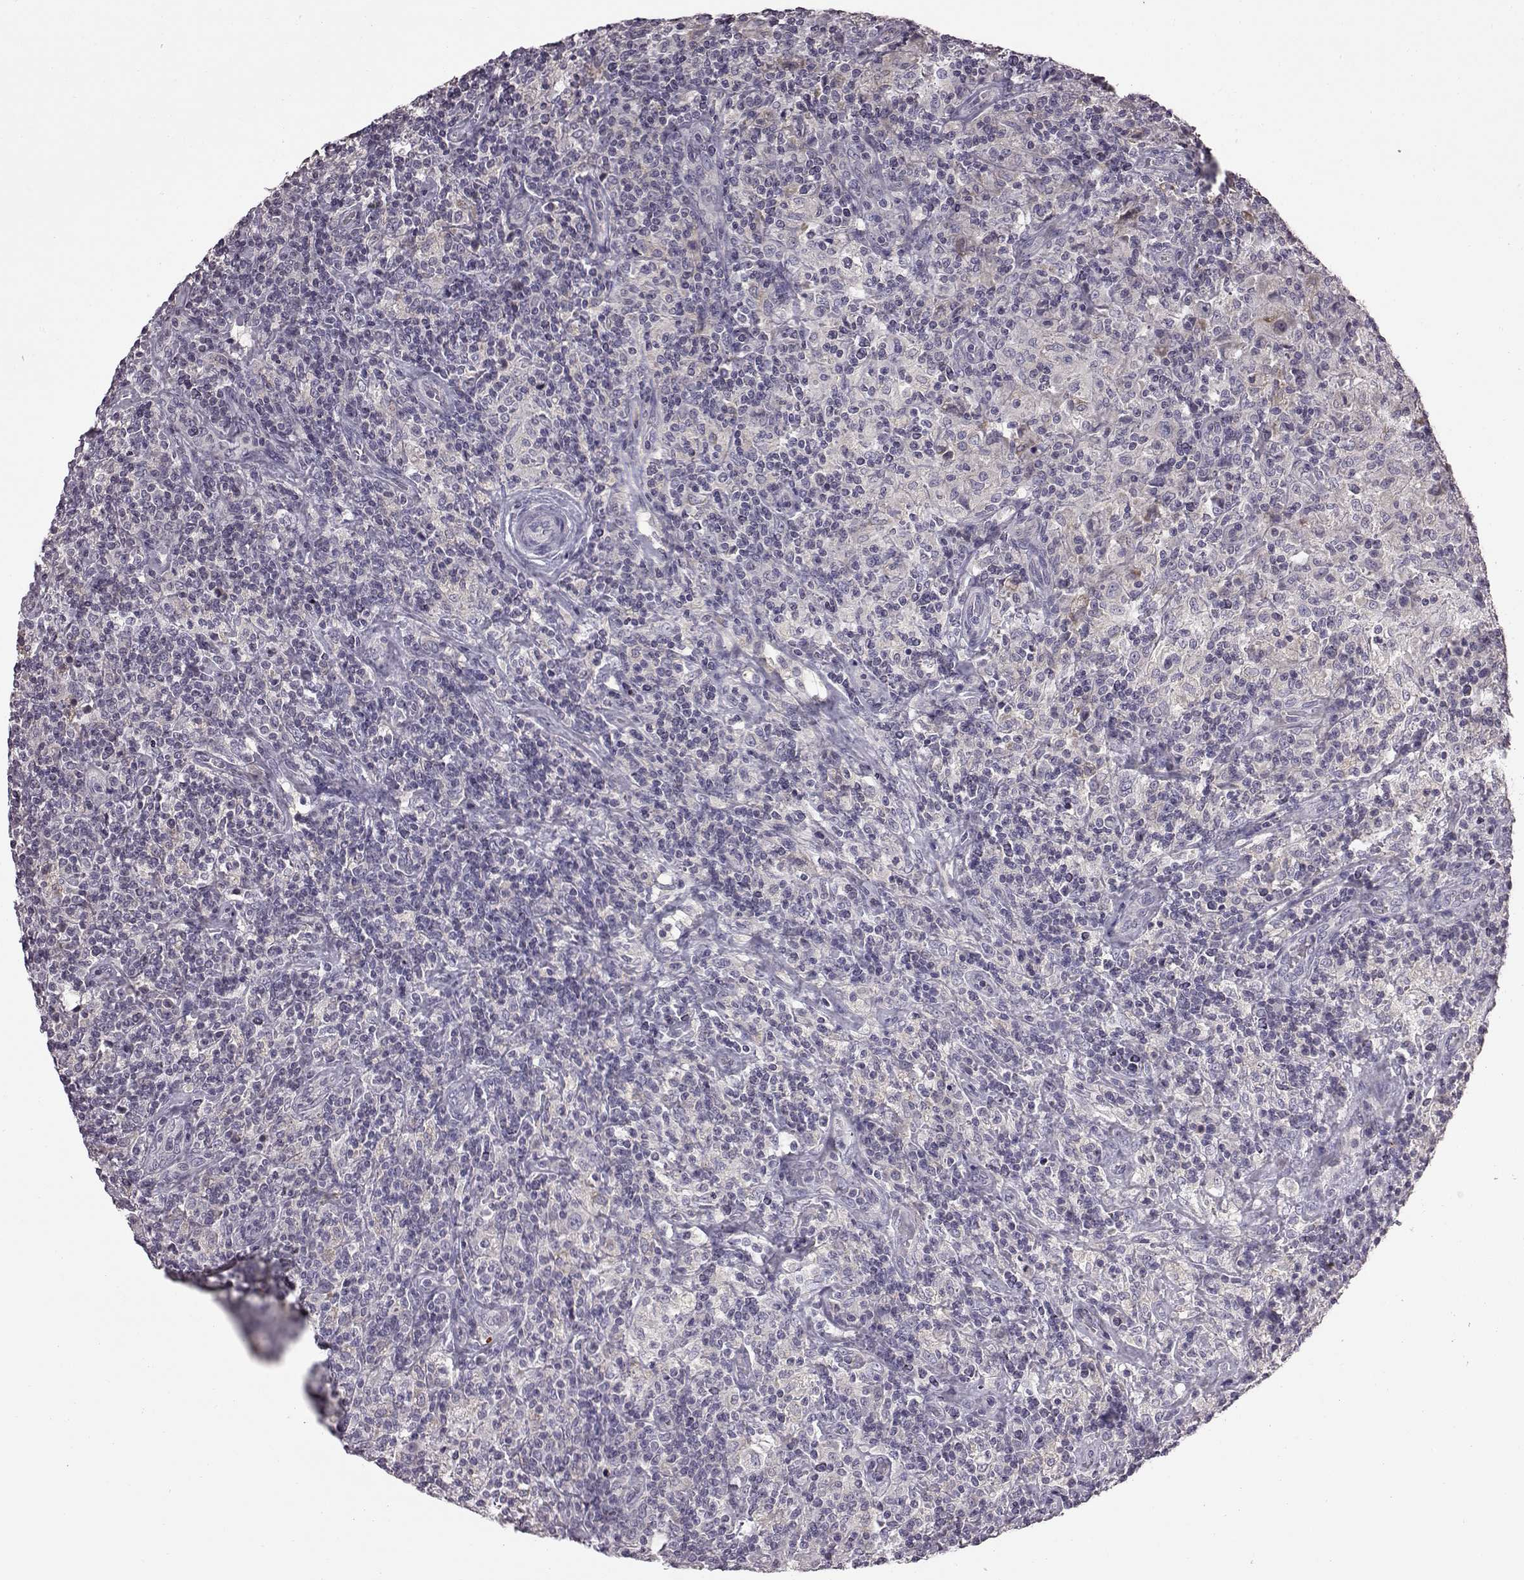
{"staining": {"intensity": "negative", "quantity": "none", "location": "none"}, "tissue": "lymphoma", "cell_type": "Tumor cells", "image_type": "cancer", "snomed": [{"axis": "morphology", "description": "Hodgkin's disease, NOS"}, {"axis": "topography", "description": "Lymph node"}], "caption": "Immunohistochemistry (IHC) of human Hodgkin's disease shows no expression in tumor cells. The staining was performed using DAB to visualize the protein expression in brown, while the nuclei were stained in blue with hematoxylin (Magnification: 20x).", "gene": "ADGRG2", "patient": {"sex": "male", "age": 70}}